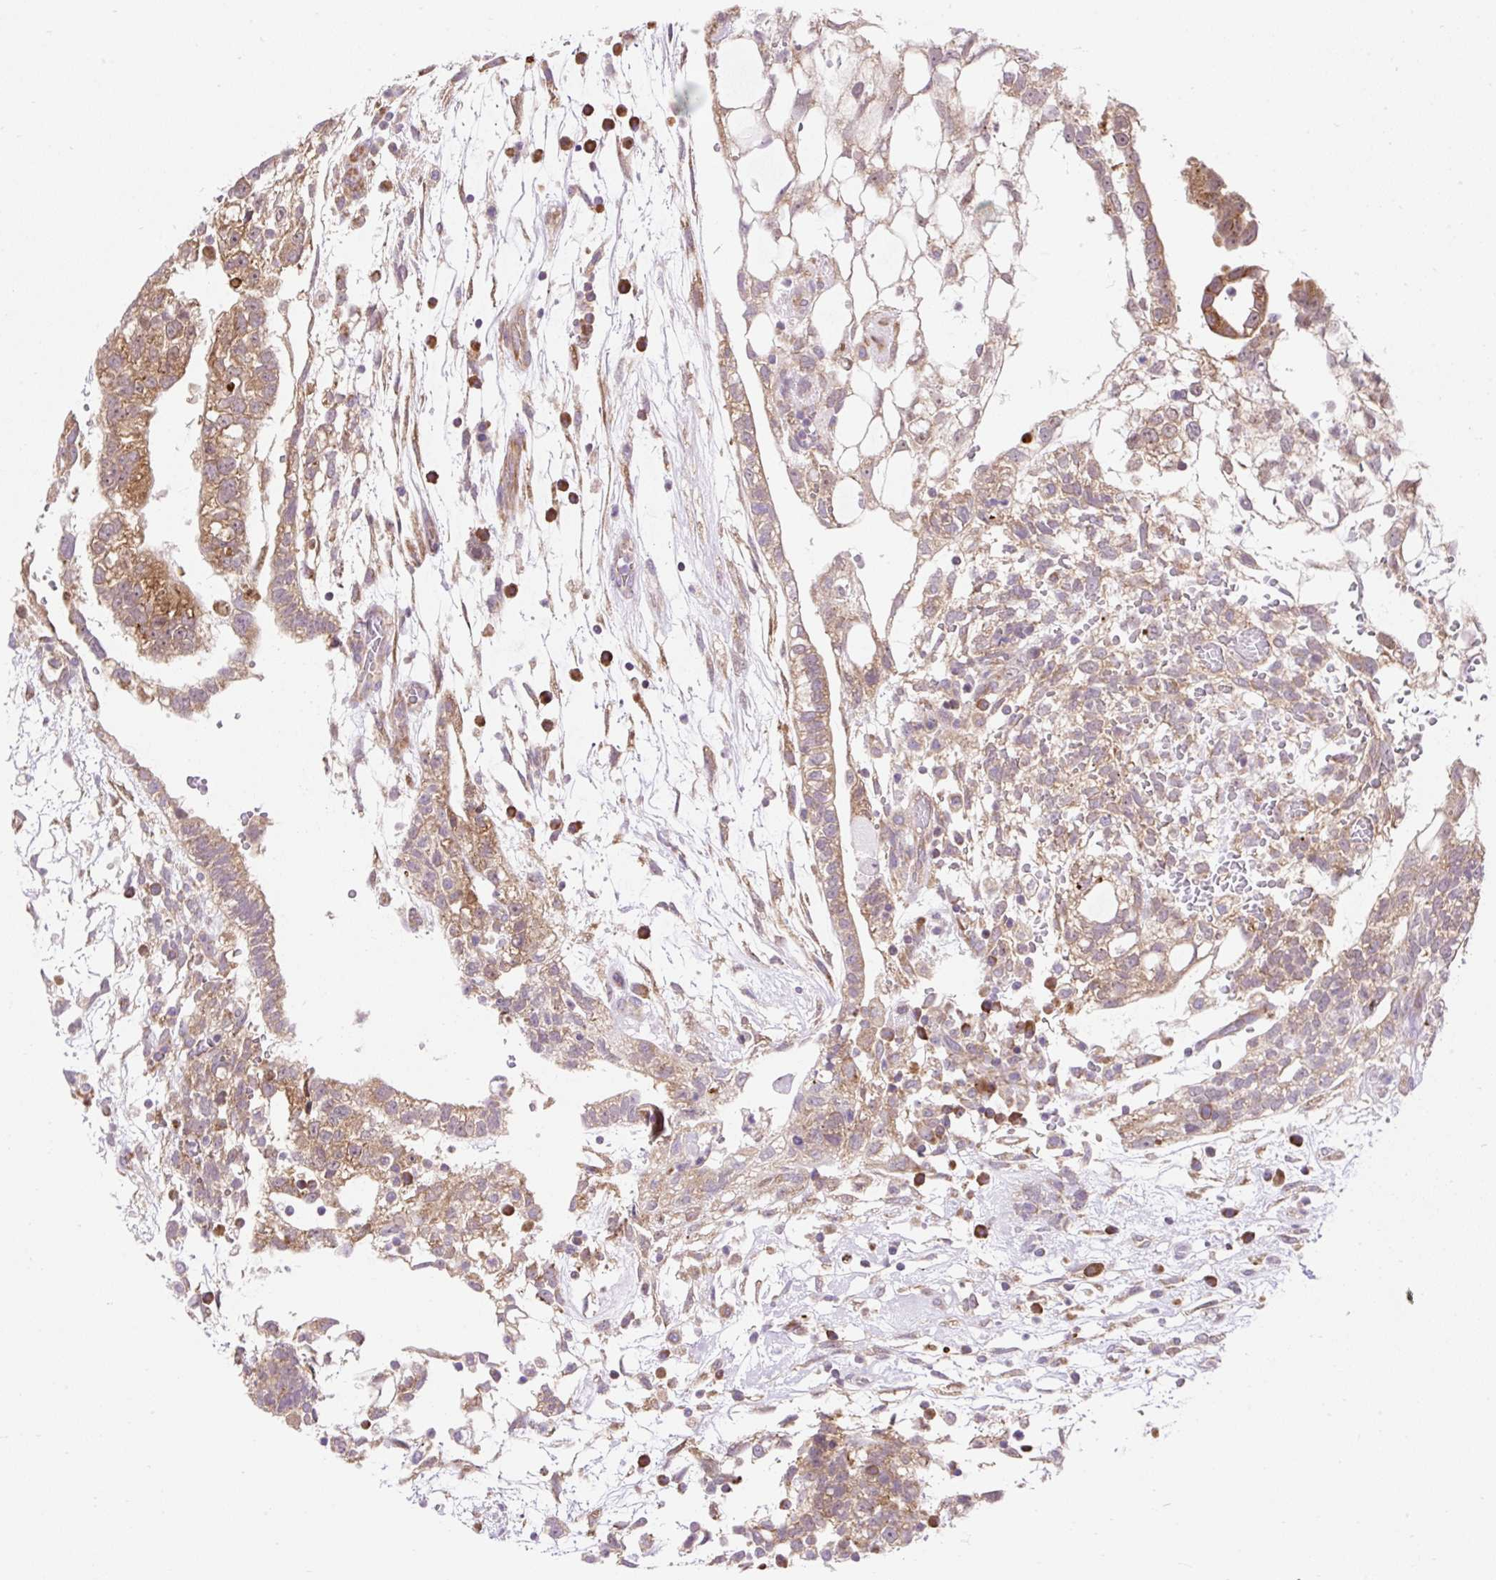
{"staining": {"intensity": "moderate", "quantity": ">75%", "location": "cytoplasmic/membranous"}, "tissue": "testis cancer", "cell_type": "Tumor cells", "image_type": "cancer", "snomed": [{"axis": "morphology", "description": "Carcinoma, Embryonal, NOS"}, {"axis": "topography", "description": "Testis"}], "caption": "There is medium levels of moderate cytoplasmic/membranous expression in tumor cells of testis cancer (embryonal carcinoma), as demonstrated by immunohistochemical staining (brown color).", "gene": "GPR45", "patient": {"sex": "male", "age": 32}}